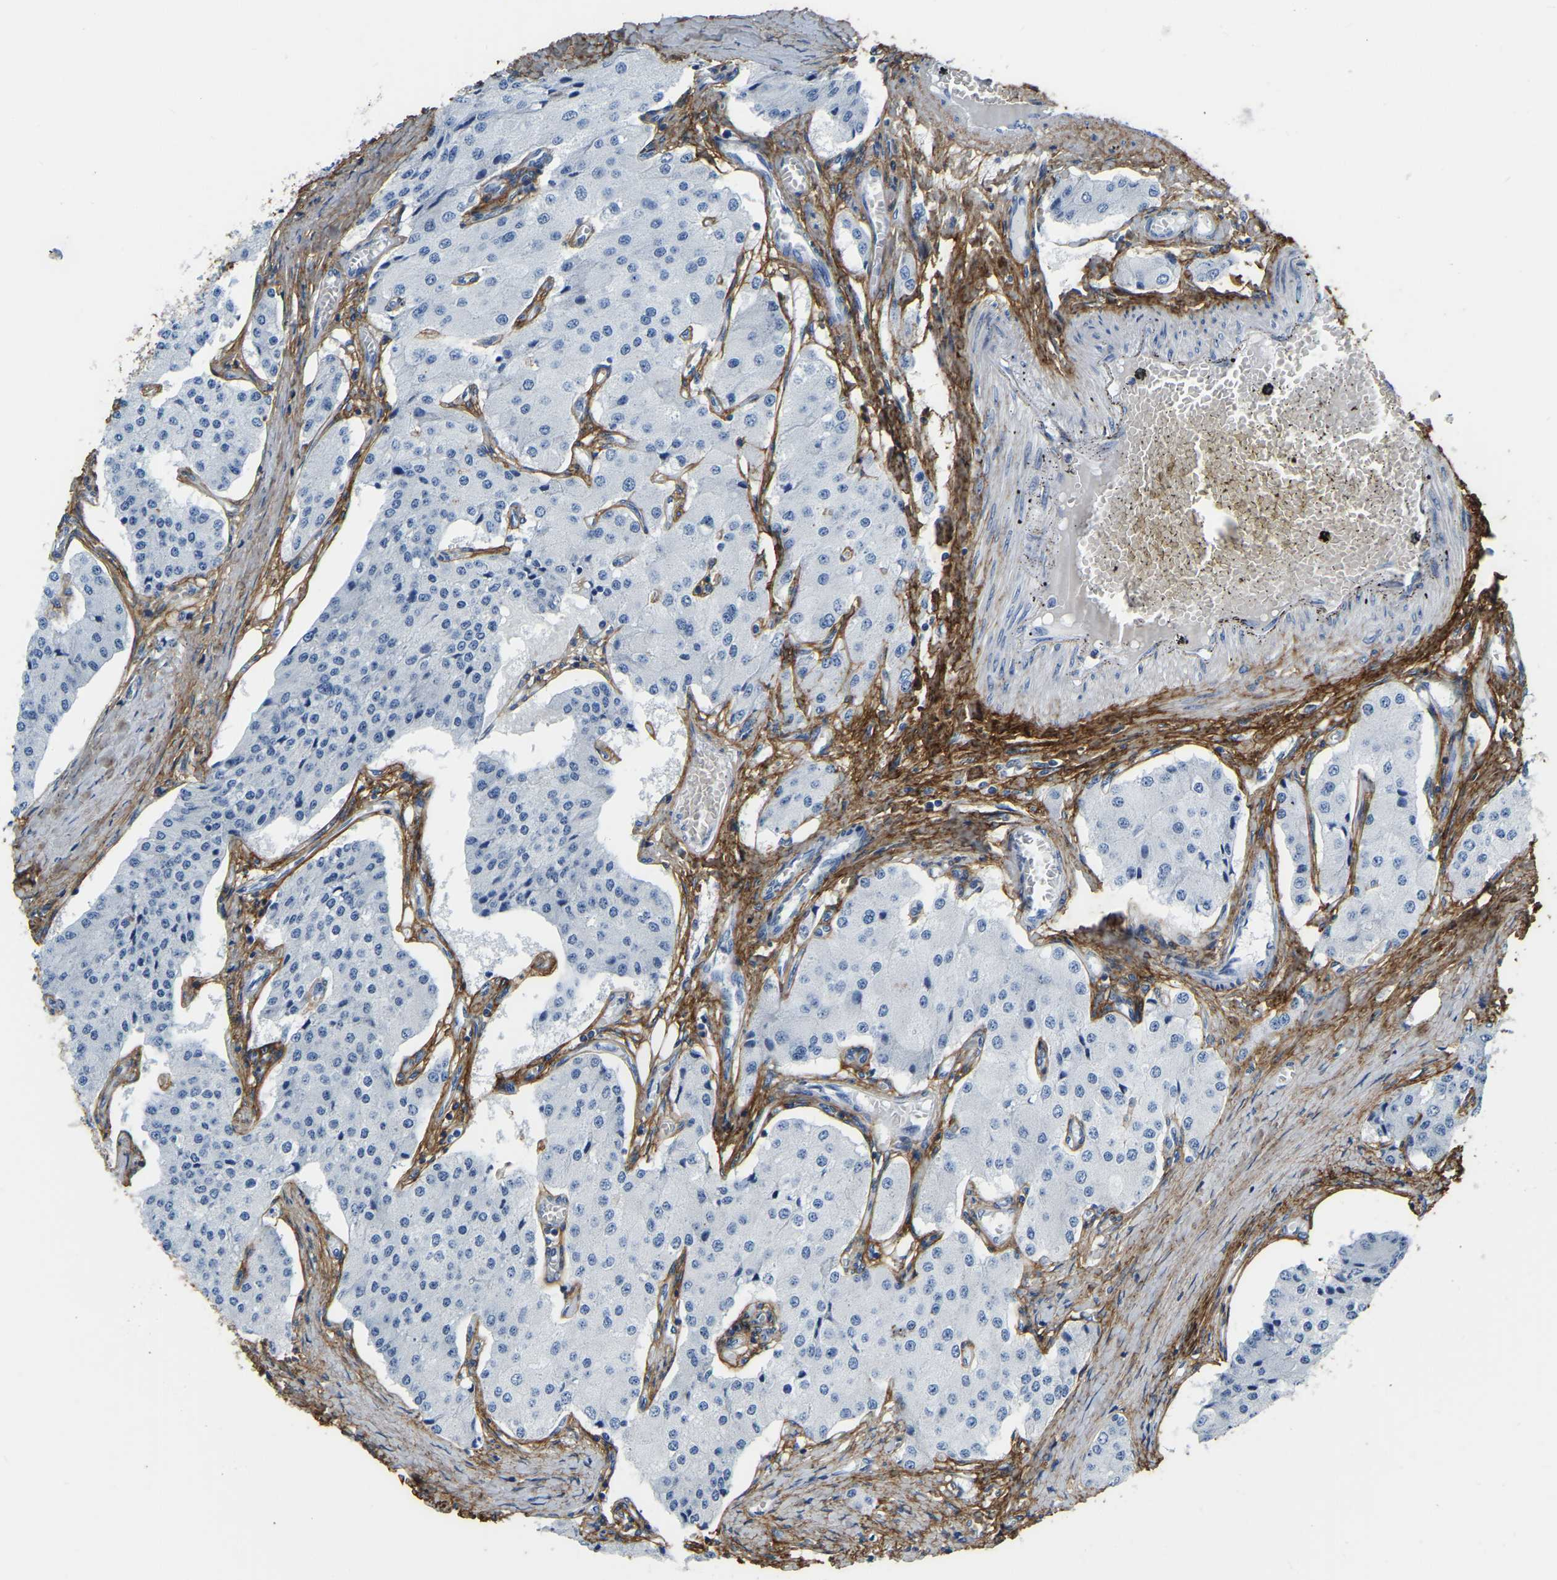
{"staining": {"intensity": "negative", "quantity": "none", "location": "none"}, "tissue": "carcinoid", "cell_type": "Tumor cells", "image_type": "cancer", "snomed": [{"axis": "morphology", "description": "Carcinoid, malignant, NOS"}, {"axis": "topography", "description": "Colon"}], "caption": "An immunohistochemistry (IHC) photomicrograph of carcinoid is shown. There is no staining in tumor cells of carcinoid.", "gene": "COL6A1", "patient": {"sex": "female", "age": 52}}